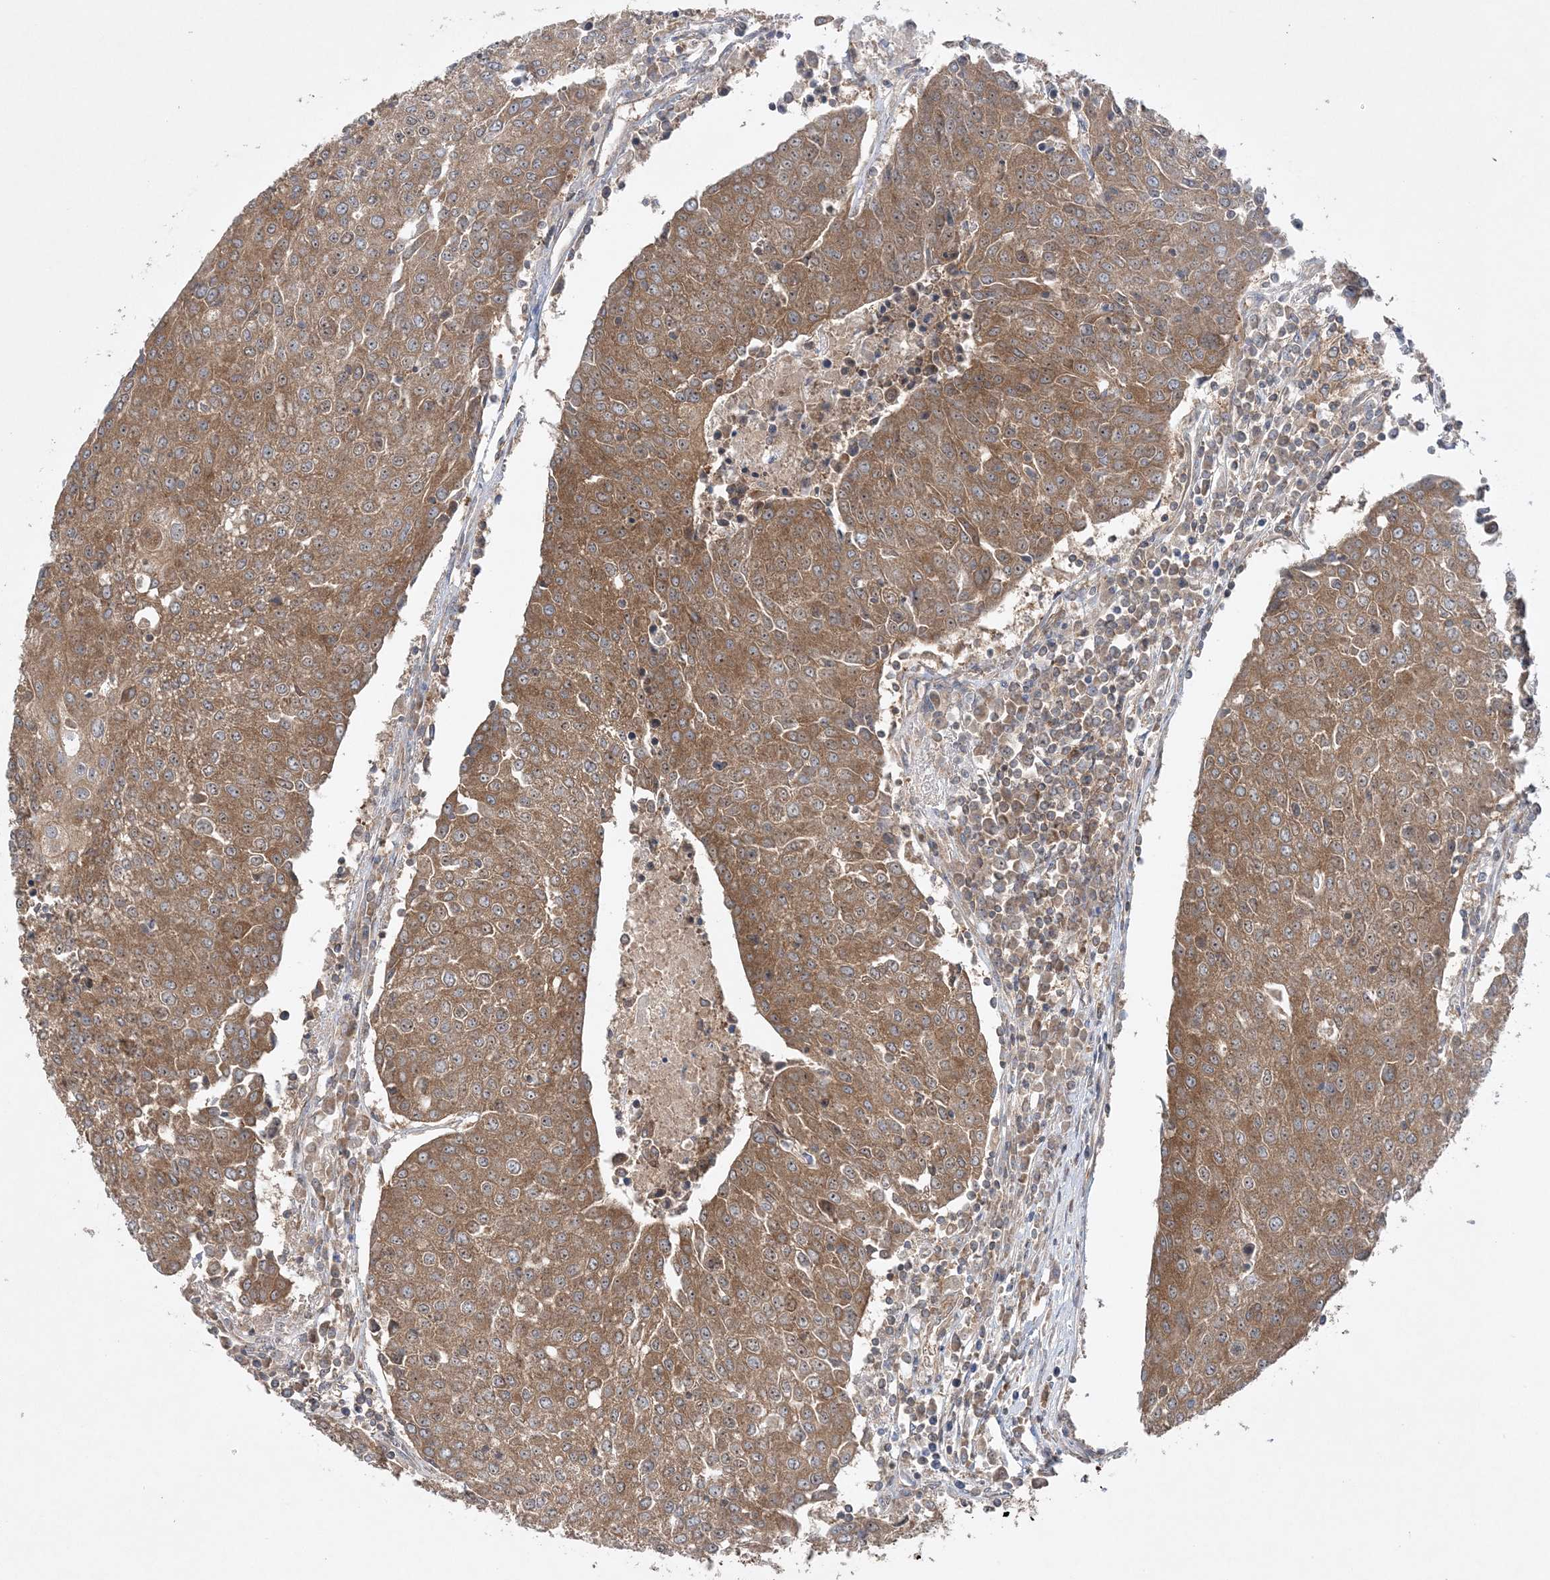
{"staining": {"intensity": "moderate", "quantity": ">75%", "location": "cytoplasmic/membranous"}, "tissue": "urothelial cancer", "cell_type": "Tumor cells", "image_type": "cancer", "snomed": [{"axis": "morphology", "description": "Urothelial carcinoma, High grade"}, {"axis": "topography", "description": "Urinary bladder"}], "caption": "This is an image of immunohistochemistry (IHC) staining of urothelial cancer, which shows moderate expression in the cytoplasmic/membranous of tumor cells.", "gene": "ACAP2", "patient": {"sex": "female", "age": 85}}